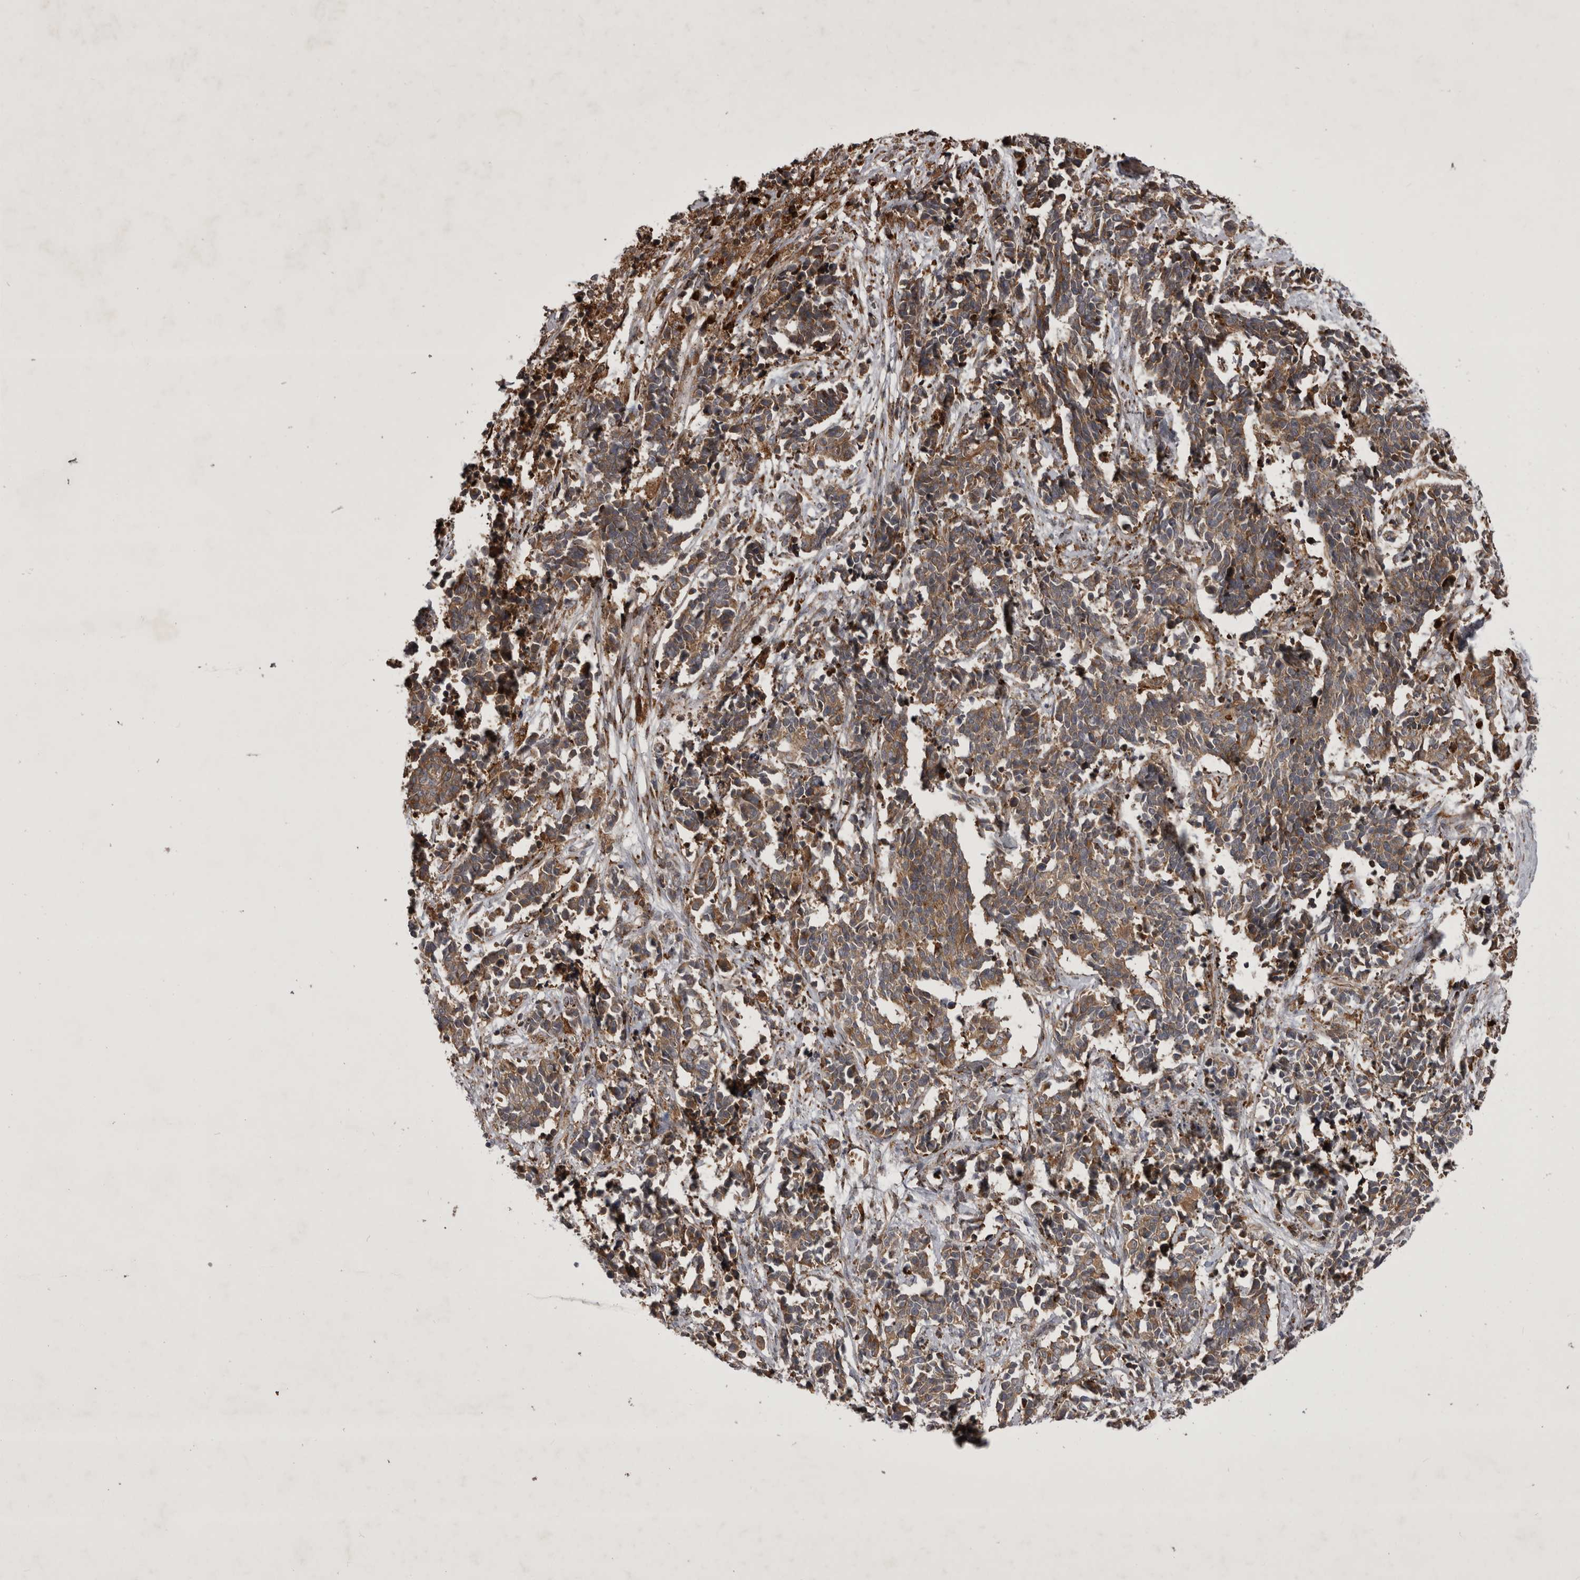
{"staining": {"intensity": "moderate", "quantity": ">75%", "location": "cytoplasmic/membranous"}, "tissue": "cervical cancer", "cell_type": "Tumor cells", "image_type": "cancer", "snomed": [{"axis": "morphology", "description": "Normal tissue, NOS"}, {"axis": "morphology", "description": "Squamous cell carcinoma, NOS"}, {"axis": "topography", "description": "Cervix"}], "caption": "Immunohistochemical staining of cervical cancer (squamous cell carcinoma) exhibits medium levels of moderate cytoplasmic/membranous staining in approximately >75% of tumor cells. Nuclei are stained in blue.", "gene": "RAB3GAP2", "patient": {"sex": "female", "age": 35}}